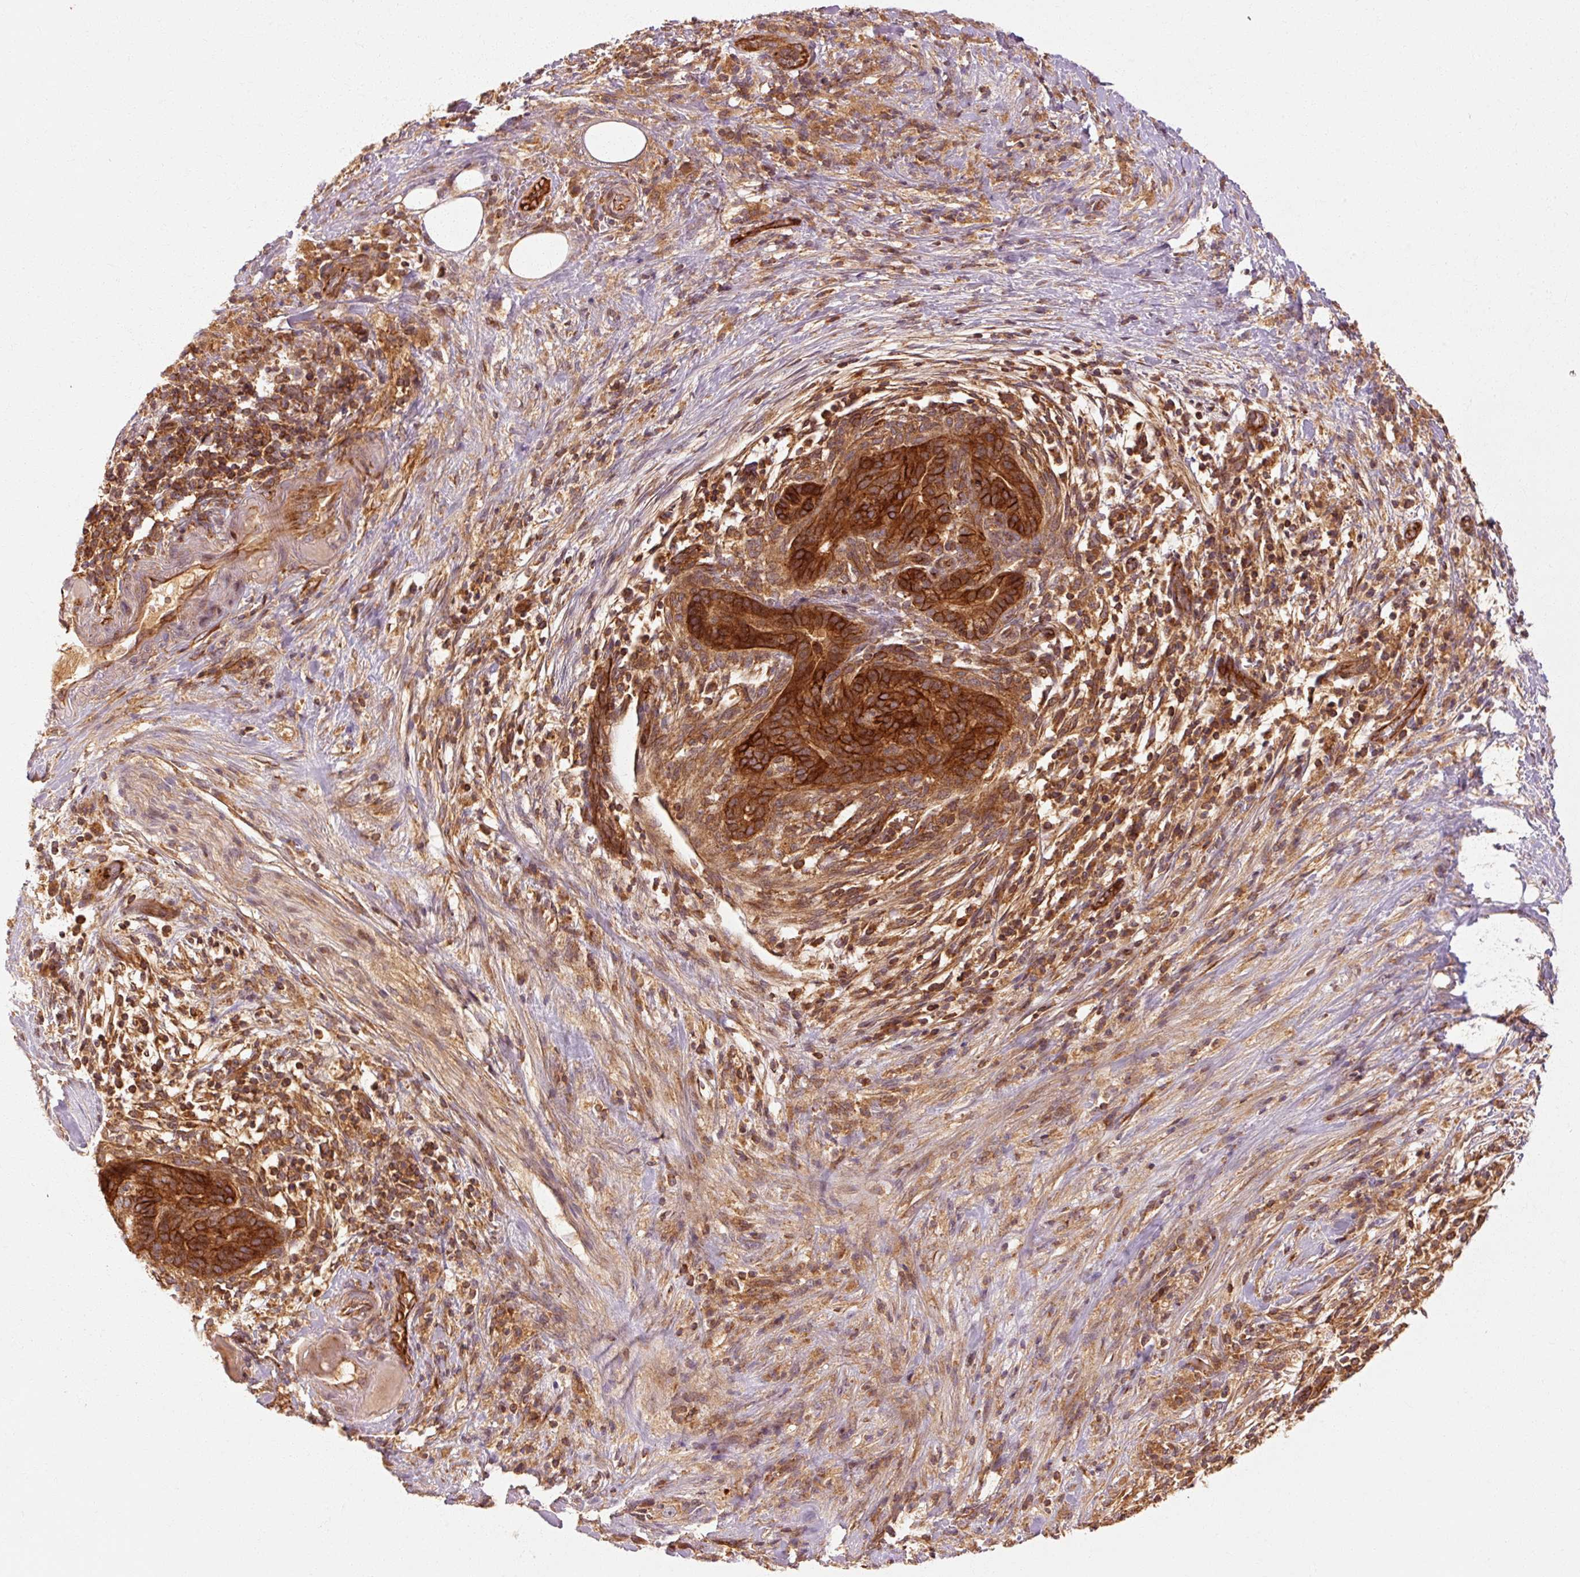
{"staining": {"intensity": "strong", "quantity": ">75%", "location": "cytoplasmic/membranous"}, "tissue": "pancreatic cancer", "cell_type": "Tumor cells", "image_type": "cancer", "snomed": [{"axis": "morphology", "description": "Adenocarcinoma, NOS"}, {"axis": "topography", "description": "Pancreas"}], "caption": "Immunohistochemical staining of pancreatic cancer shows high levels of strong cytoplasmic/membranous expression in about >75% of tumor cells.", "gene": "CTNNA1", "patient": {"sex": "male", "age": 44}}